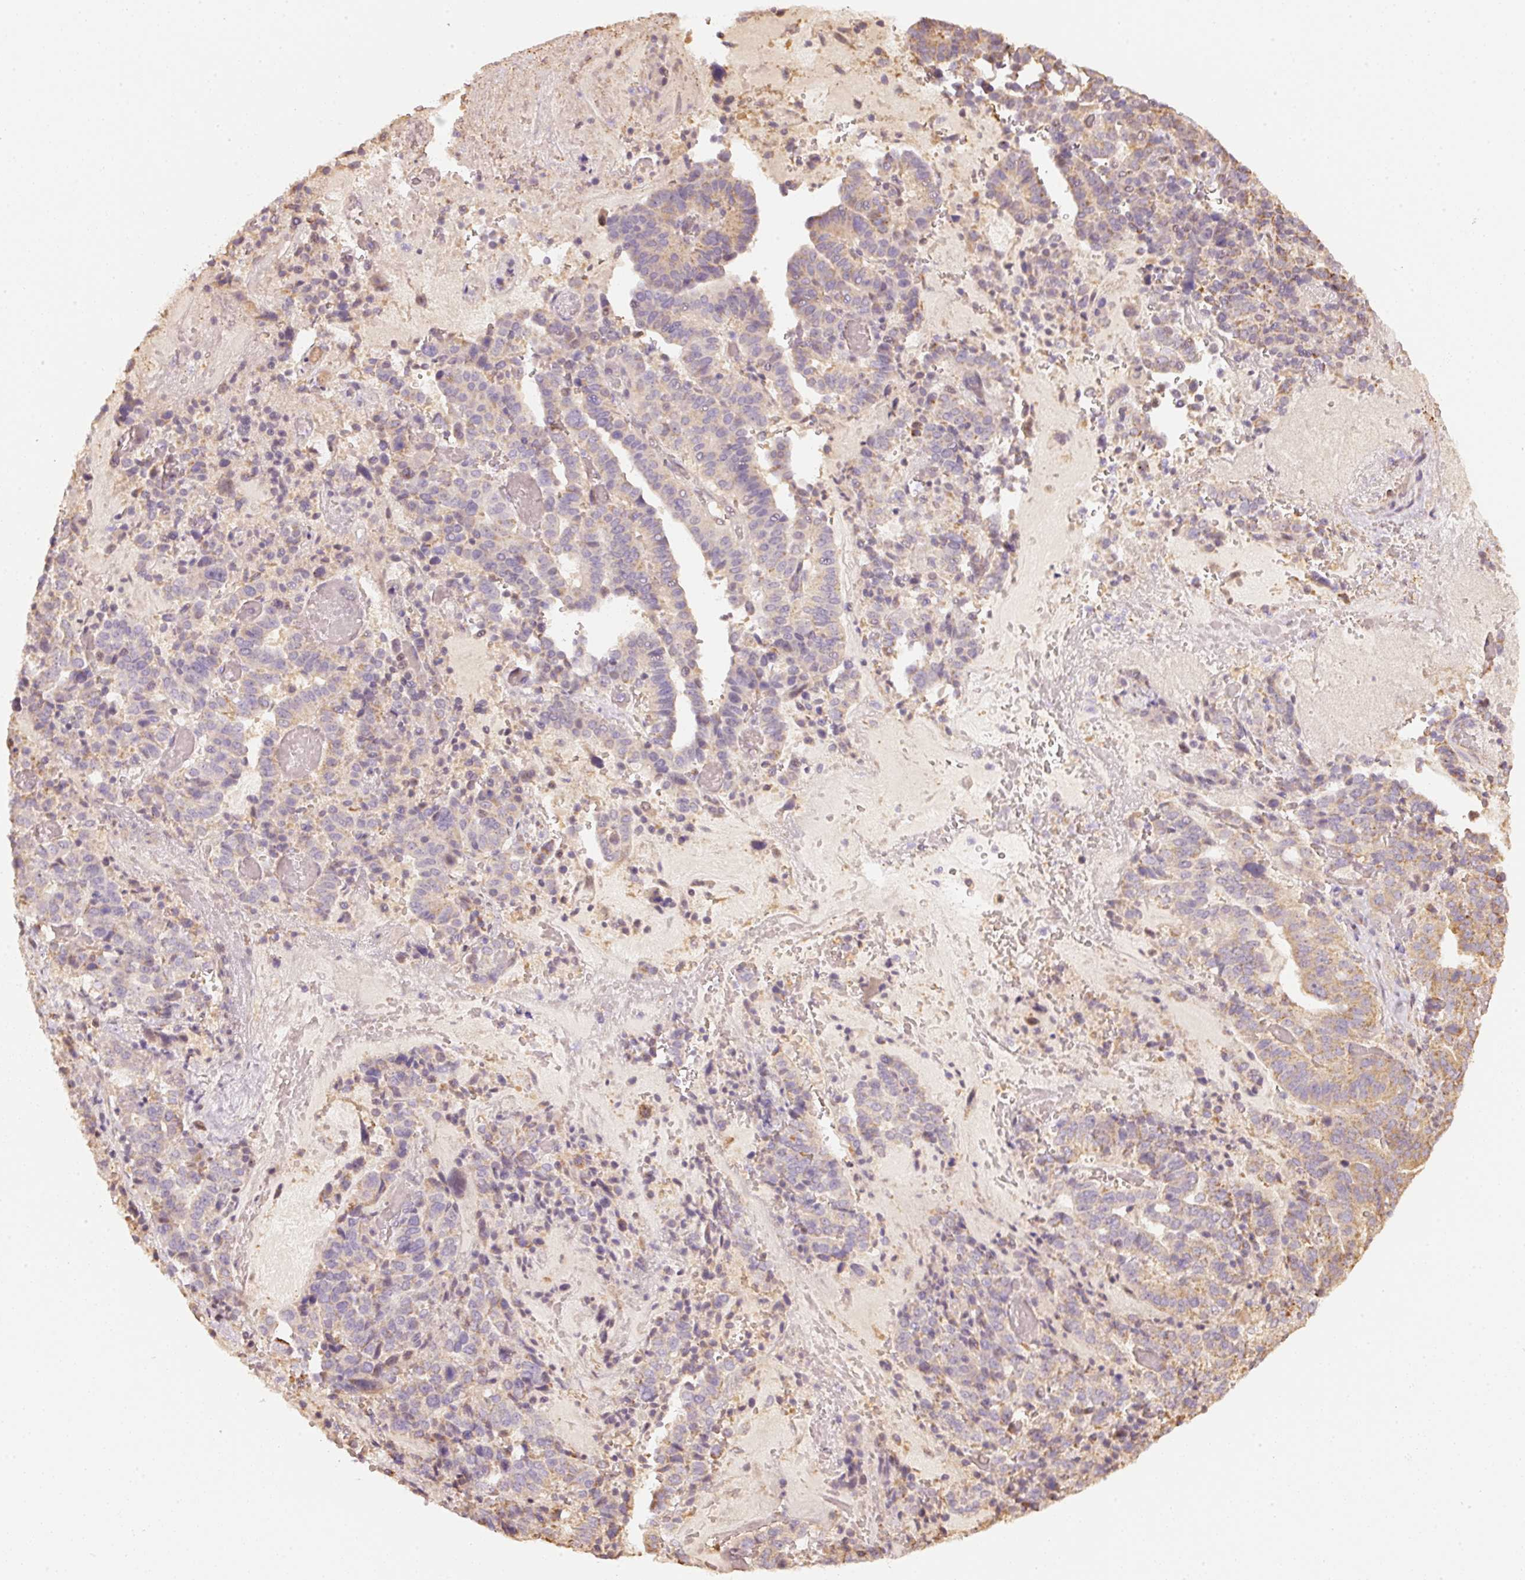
{"staining": {"intensity": "weak", "quantity": "<25%", "location": "cytoplasmic/membranous"}, "tissue": "stomach cancer", "cell_type": "Tumor cells", "image_type": "cancer", "snomed": [{"axis": "morphology", "description": "Adenocarcinoma, NOS"}, {"axis": "topography", "description": "Stomach"}], "caption": "Tumor cells are negative for protein expression in human adenocarcinoma (stomach).", "gene": "RAB35", "patient": {"sex": "male", "age": 48}}